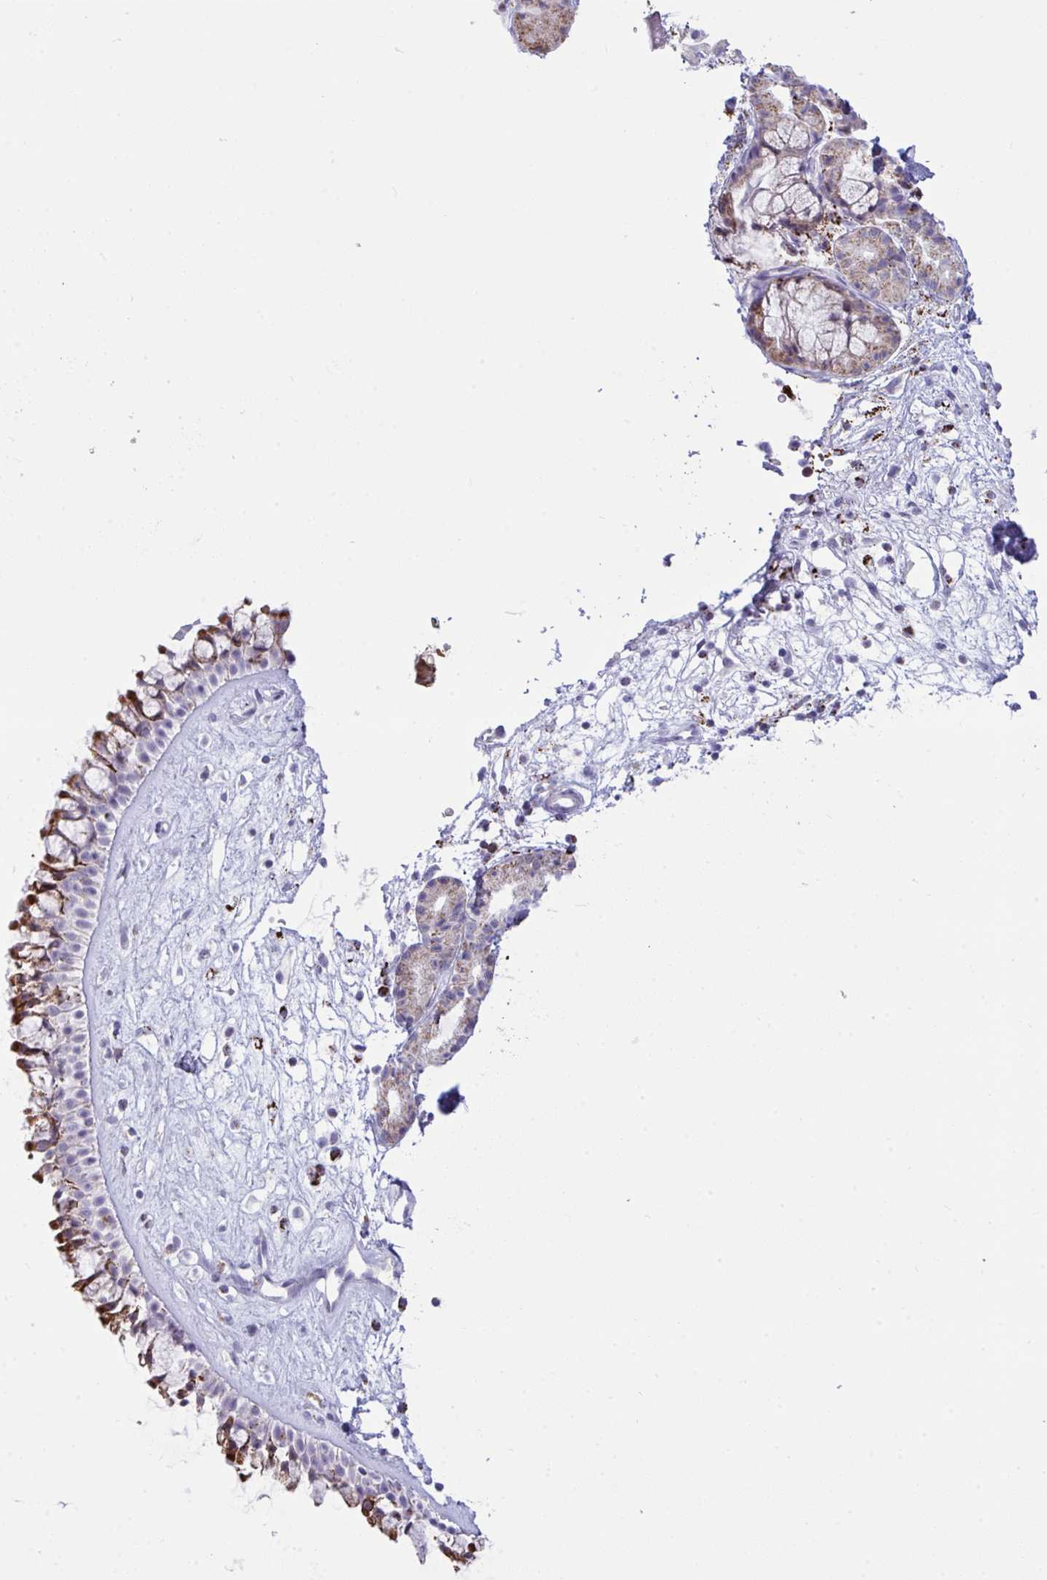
{"staining": {"intensity": "strong", "quantity": "25%-75%", "location": "cytoplasmic/membranous"}, "tissue": "nasopharynx", "cell_type": "Respiratory epithelial cells", "image_type": "normal", "snomed": [{"axis": "morphology", "description": "Normal tissue, NOS"}, {"axis": "topography", "description": "Nasopharynx"}], "caption": "The image reveals a brown stain indicating the presence of a protein in the cytoplasmic/membranous of respiratory epithelial cells in nasopharynx. (IHC, brightfield microscopy, high magnification).", "gene": "PLA2G12B", "patient": {"sex": "male", "age": 32}}